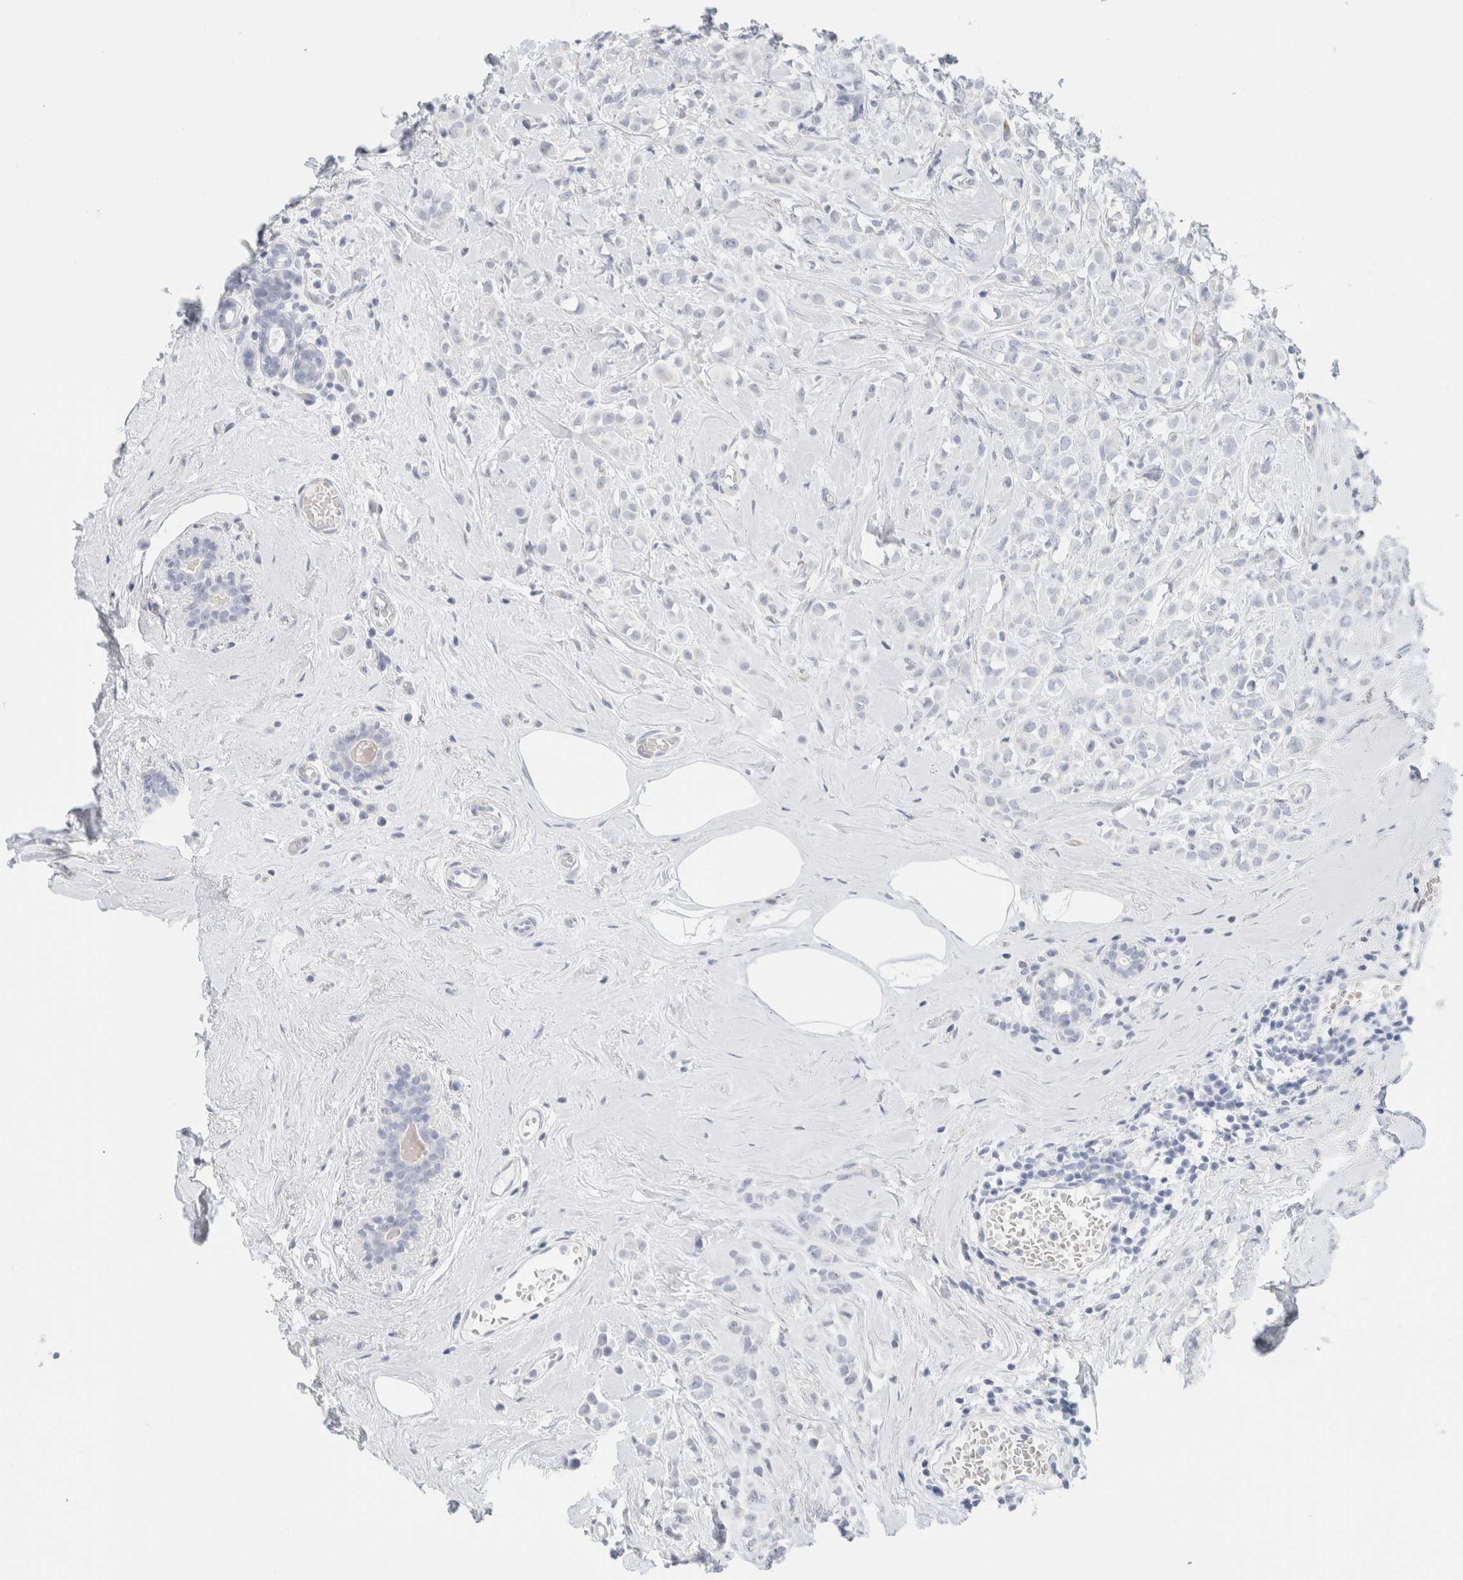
{"staining": {"intensity": "negative", "quantity": "none", "location": "none"}, "tissue": "breast cancer", "cell_type": "Tumor cells", "image_type": "cancer", "snomed": [{"axis": "morphology", "description": "Lobular carcinoma"}, {"axis": "topography", "description": "Breast"}], "caption": "Lobular carcinoma (breast) was stained to show a protein in brown. There is no significant expression in tumor cells. (DAB IHC, high magnification).", "gene": "RTN4", "patient": {"sex": "female", "age": 47}}